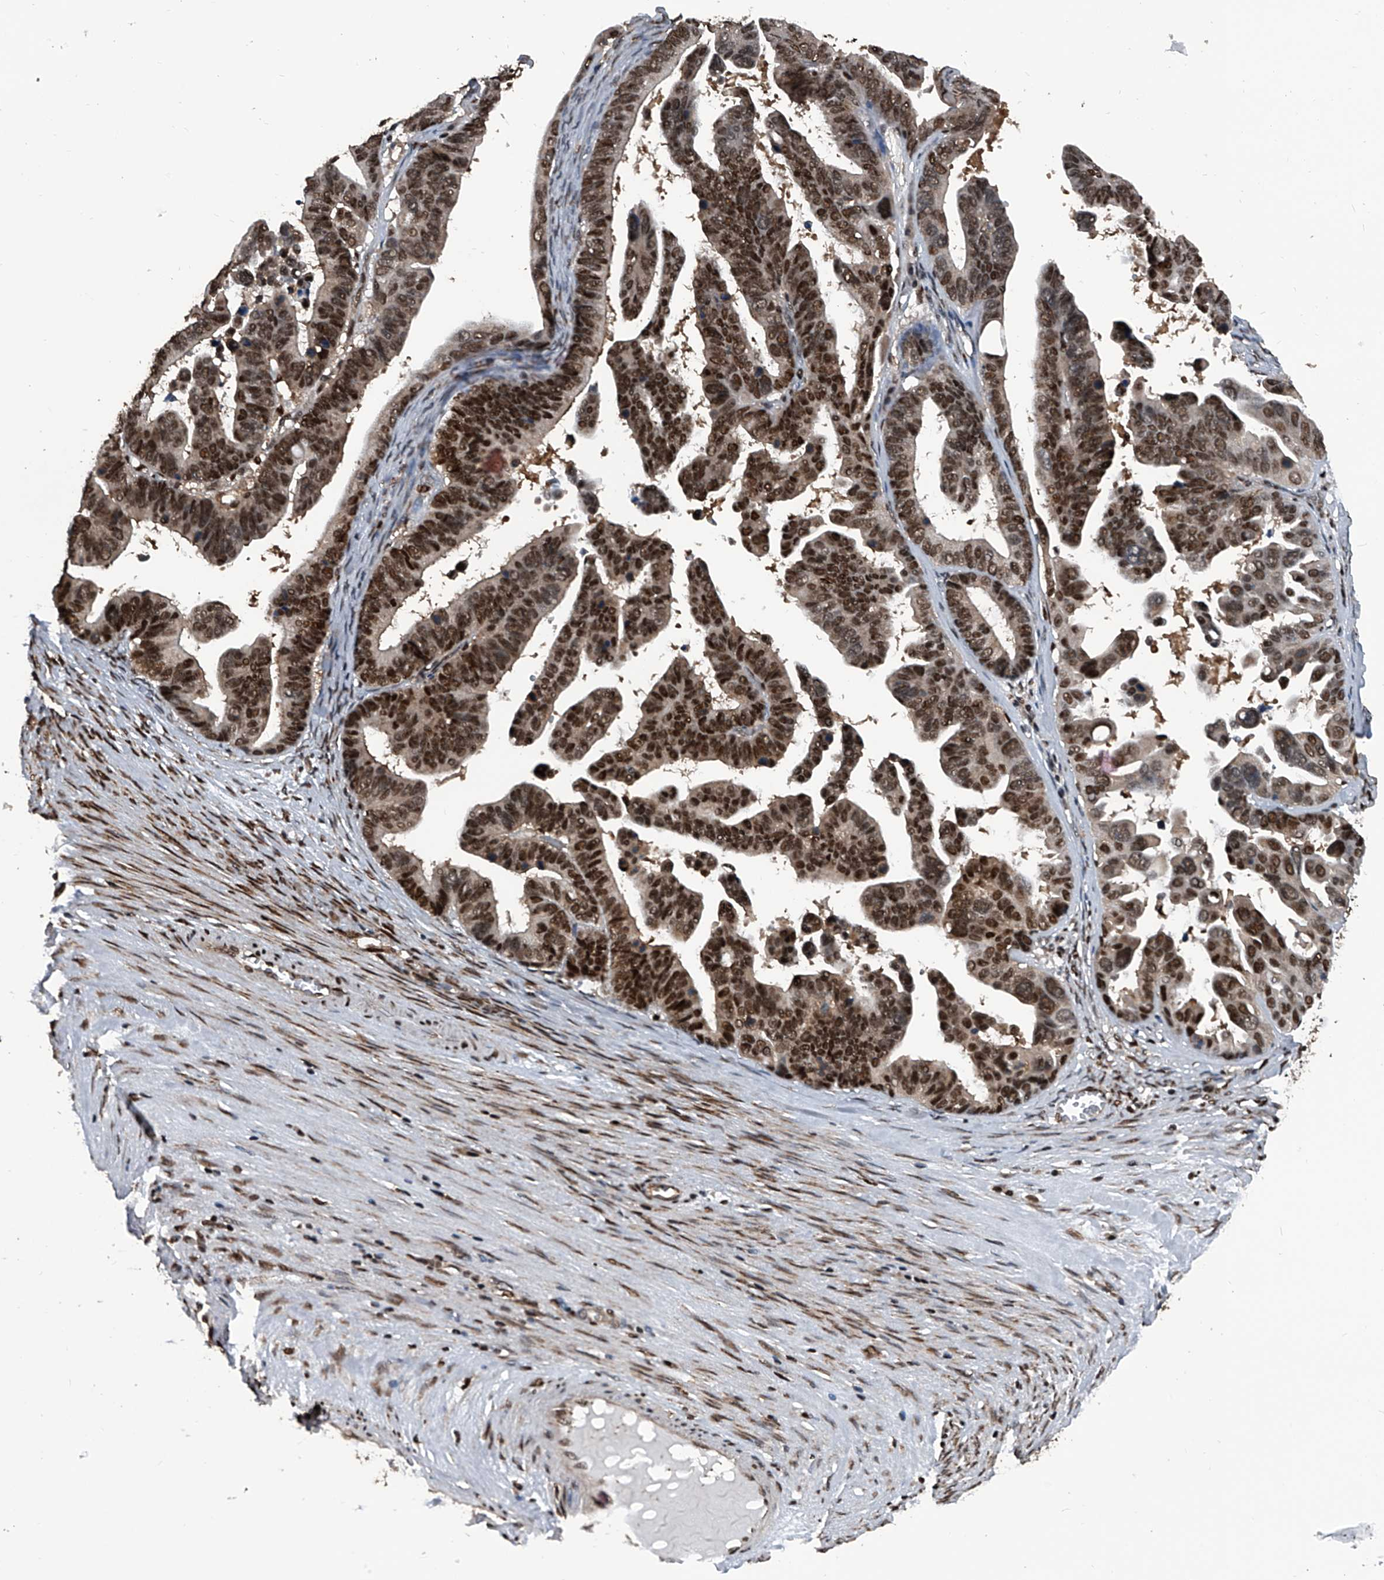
{"staining": {"intensity": "moderate", "quantity": ">75%", "location": "nuclear"}, "tissue": "ovarian cancer", "cell_type": "Tumor cells", "image_type": "cancer", "snomed": [{"axis": "morphology", "description": "Cystadenocarcinoma, serous, NOS"}, {"axis": "topography", "description": "Ovary"}], "caption": "Immunohistochemical staining of serous cystadenocarcinoma (ovarian) exhibits medium levels of moderate nuclear staining in approximately >75% of tumor cells.", "gene": "FKBP5", "patient": {"sex": "female", "age": 56}}